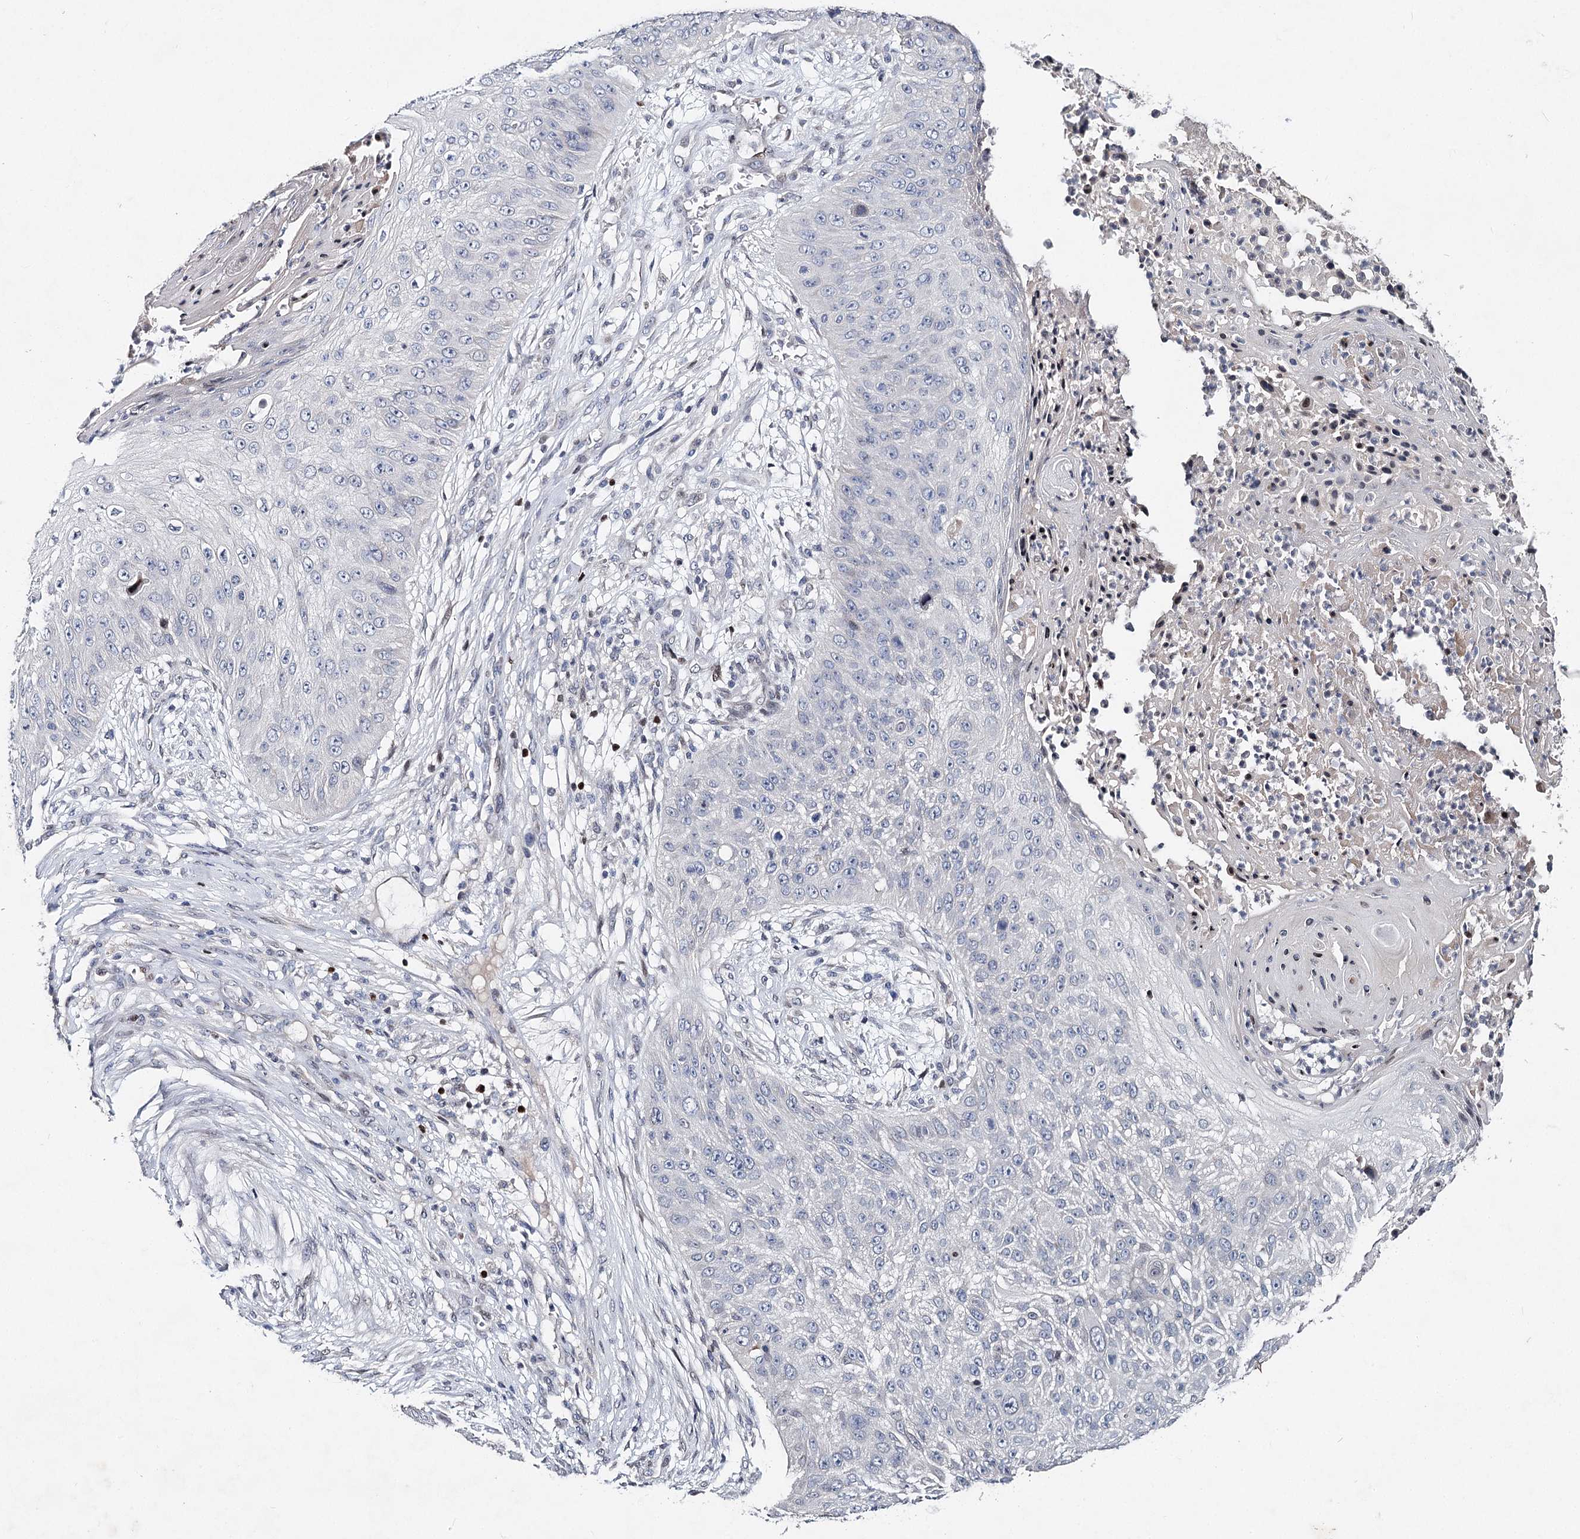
{"staining": {"intensity": "negative", "quantity": "none", "location": "none"}, "tissue": "skin cancer", "cell_type": "Tumor cells", "image_type": "cancer", "snomed": [{"axis": "morphology", "description": "Squamous cell carcinoma, NOS"}, {"axis": "topography", "description": "Skin"}], "caption": "Image shows no protein staining in tumor cells of skin squamous cell carcinoma tissue.", "gene": "FRMD4A", "patient": {"sex": "female", "age": 80}}